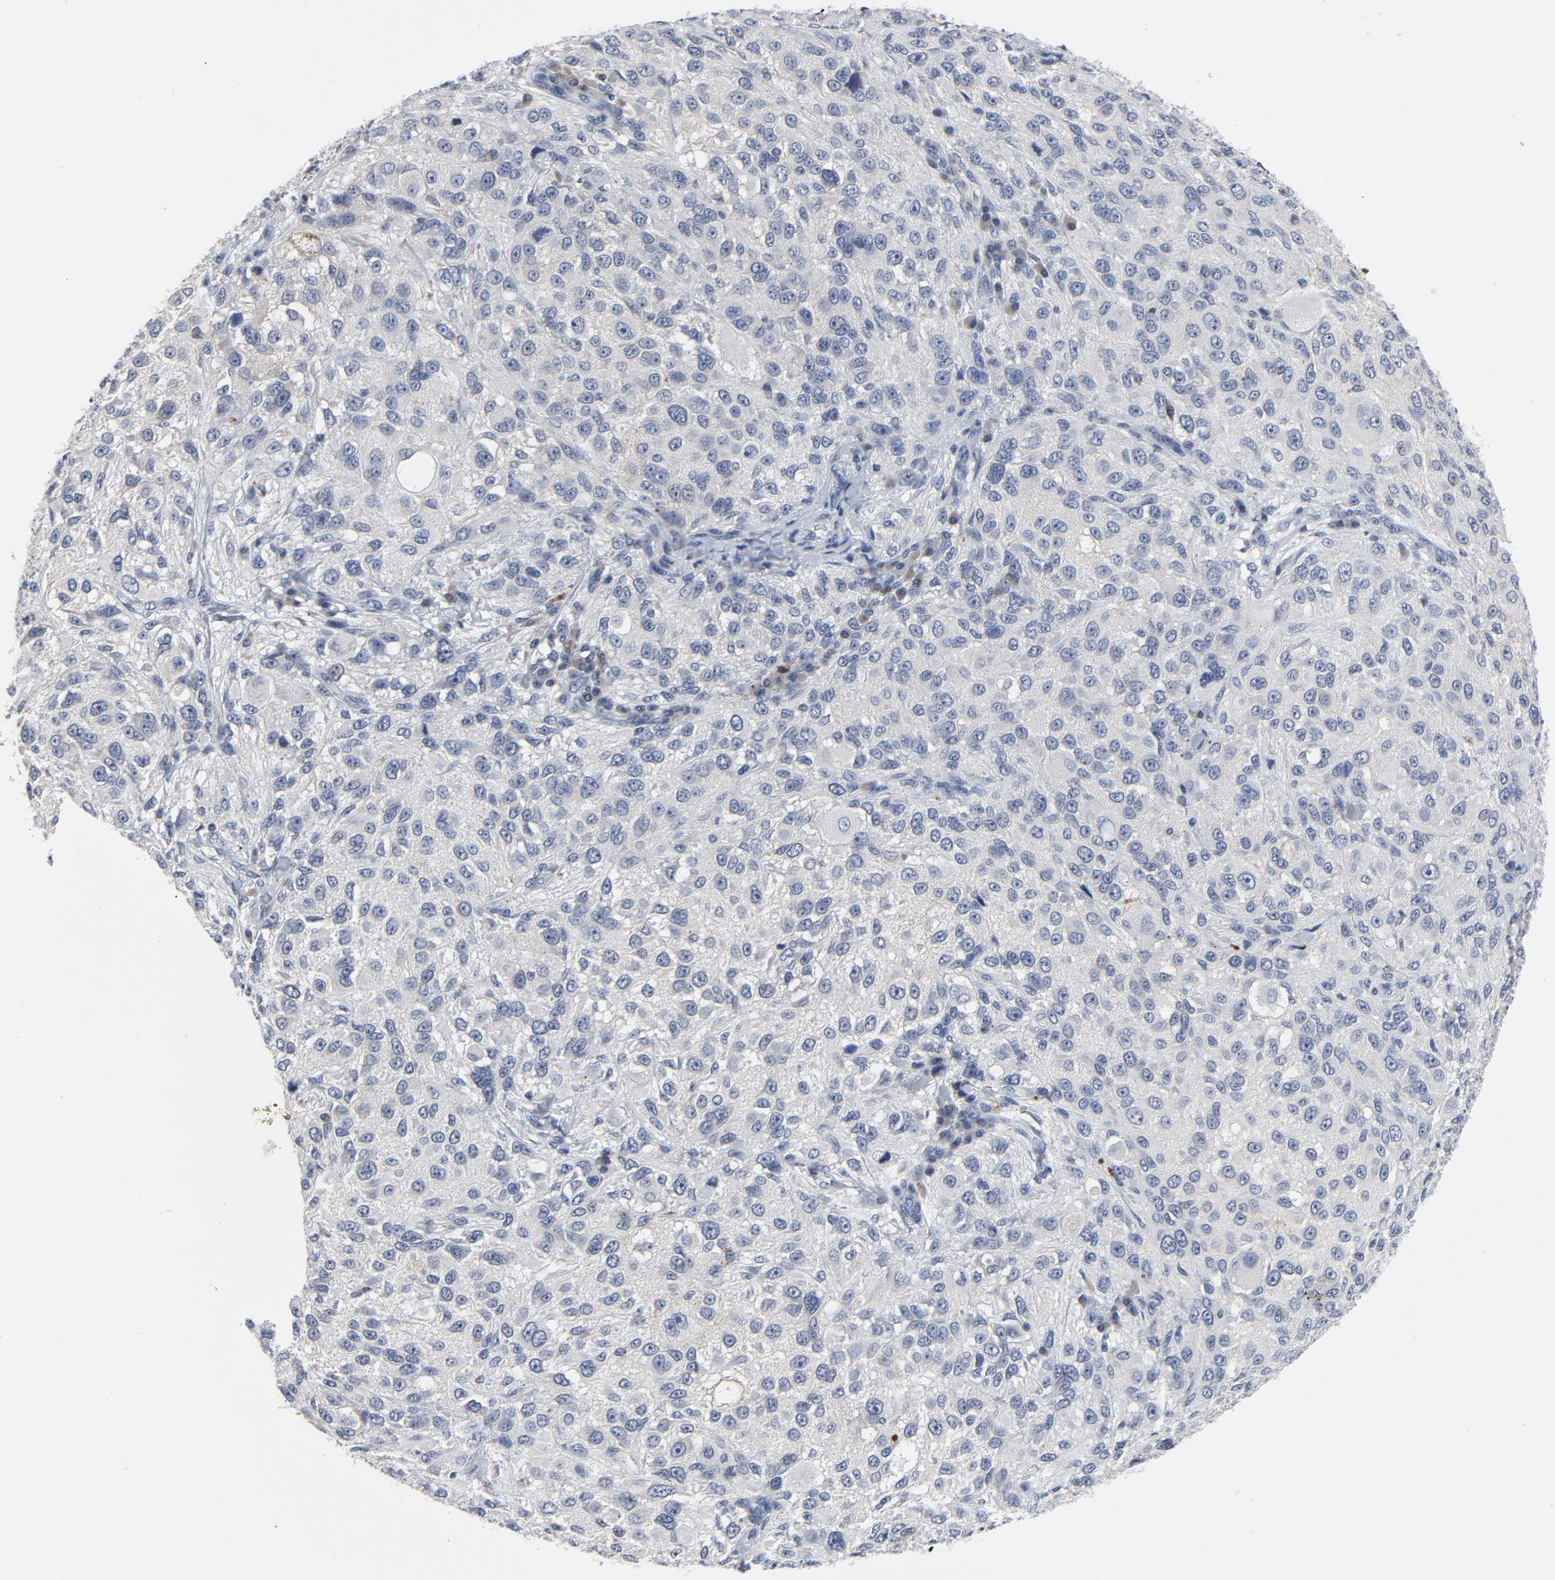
{"staining": {"intensity": "negative", "quantity": "none", "location": "none"}, "tissue": "melanoma", "cell_type": "Tumor cells", "image_type": "cancer", "snomed": [{"axis": "morphology", "description": "Necrosis, NOS"}, {"axis": "morphology", "description": "Malignant melanoma, NOS"}, {"axis": "topography", "description": "Skin"}], "caption": "Immunohistochemistry histopathology image of human melanoma stained for a protein (brown), which displays no positivity in tumor cells. (DAB IHC with hematoxylin counter stain).", "gene": "TCL1A", "patient": {"sex": "female", "age": 87}}